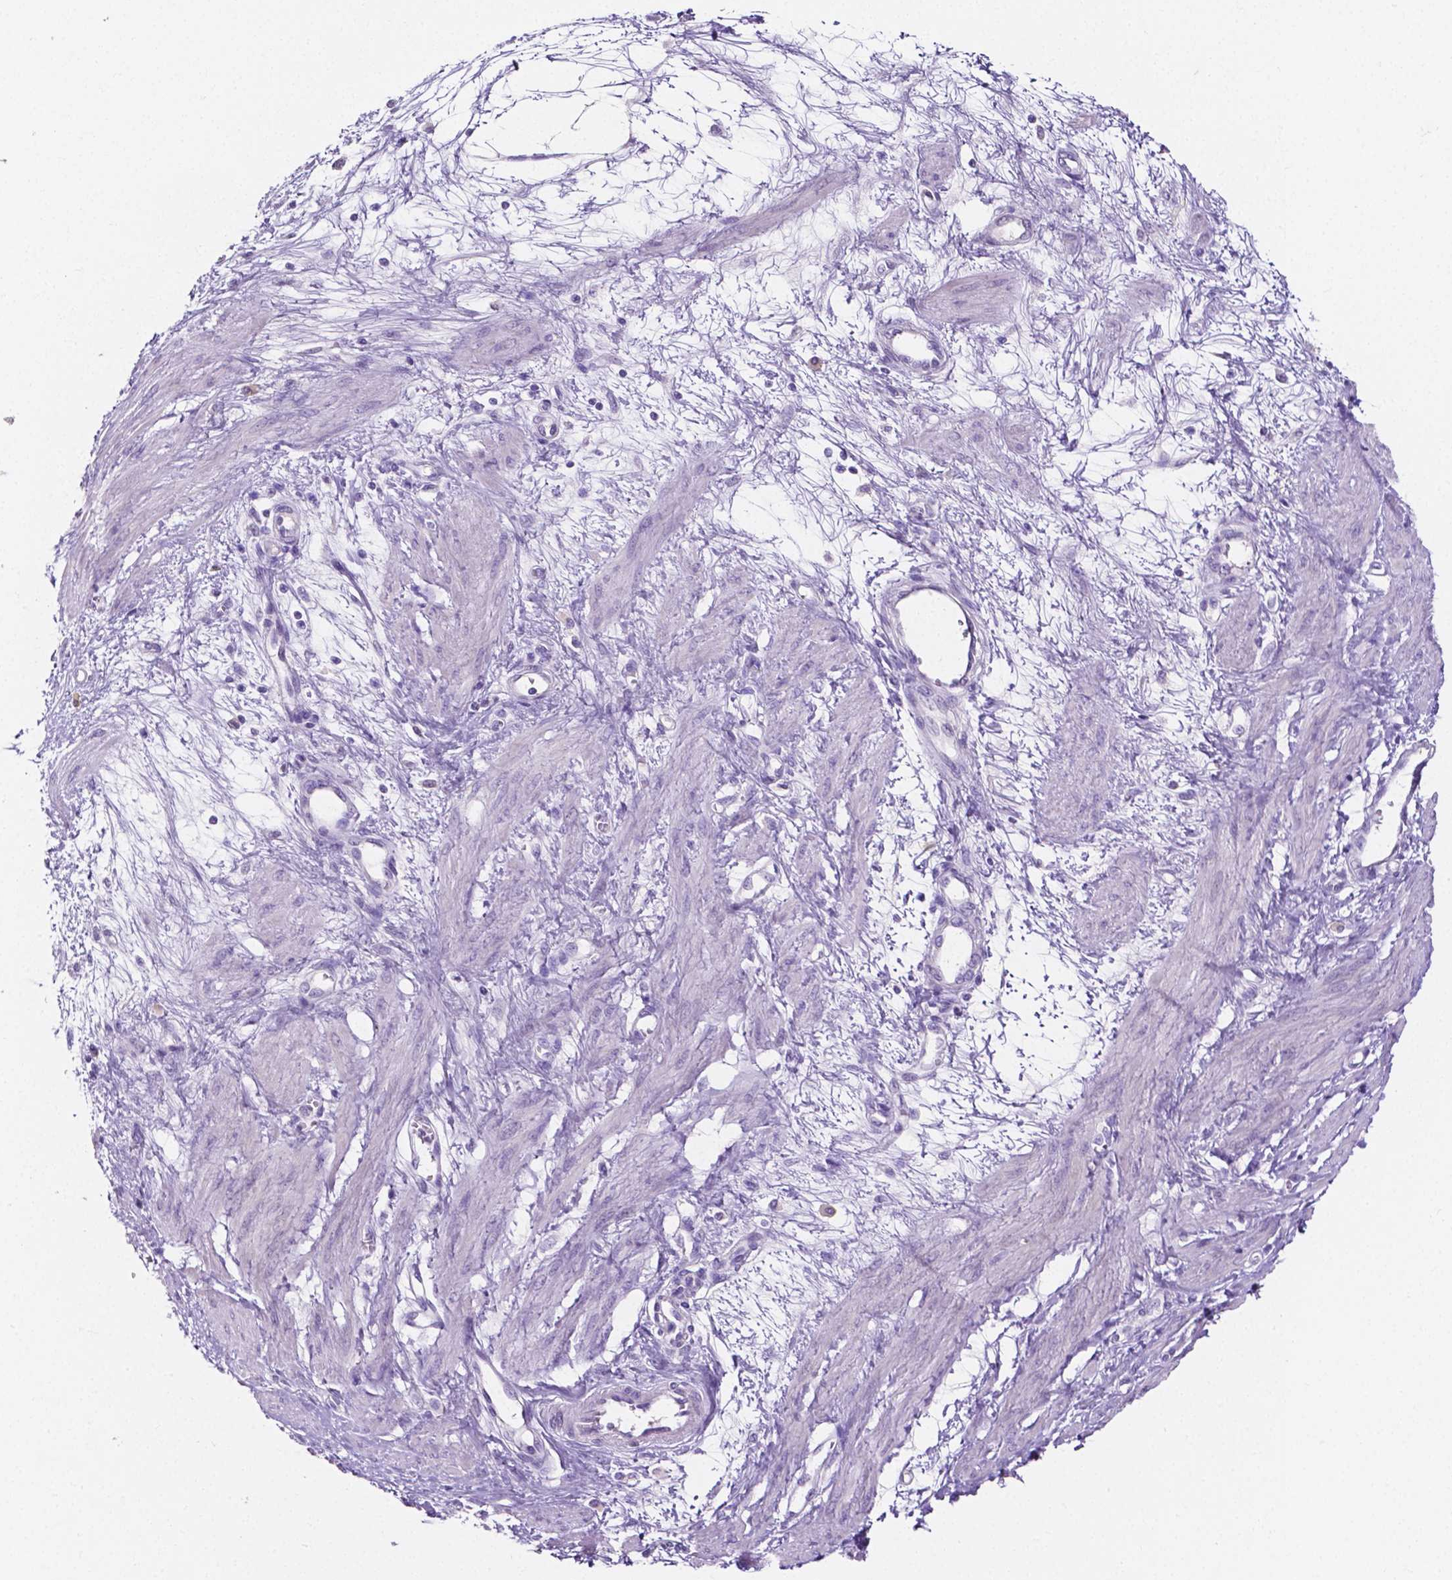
{"staining": {"intensity": "negative", "quantity": "none", "location": "none"}, "tissue": "smooth muscle", "cell_type": "Smooth muscle cells", "image_type": "normal", "snomed": [{"axis": "morphology", "description": "Normal tissue, NOS"}, {"axis": "topography", "description": "Smooth muscle"}, {"axis": "topography", "description": "Uterus"}], "caption": "Human smooth muscle stained for a protein using IHC demonstrates no expression in smooth muscle cells.", "gene": "SLC22A2", "patient": {"sex": "female", "age": 39}}